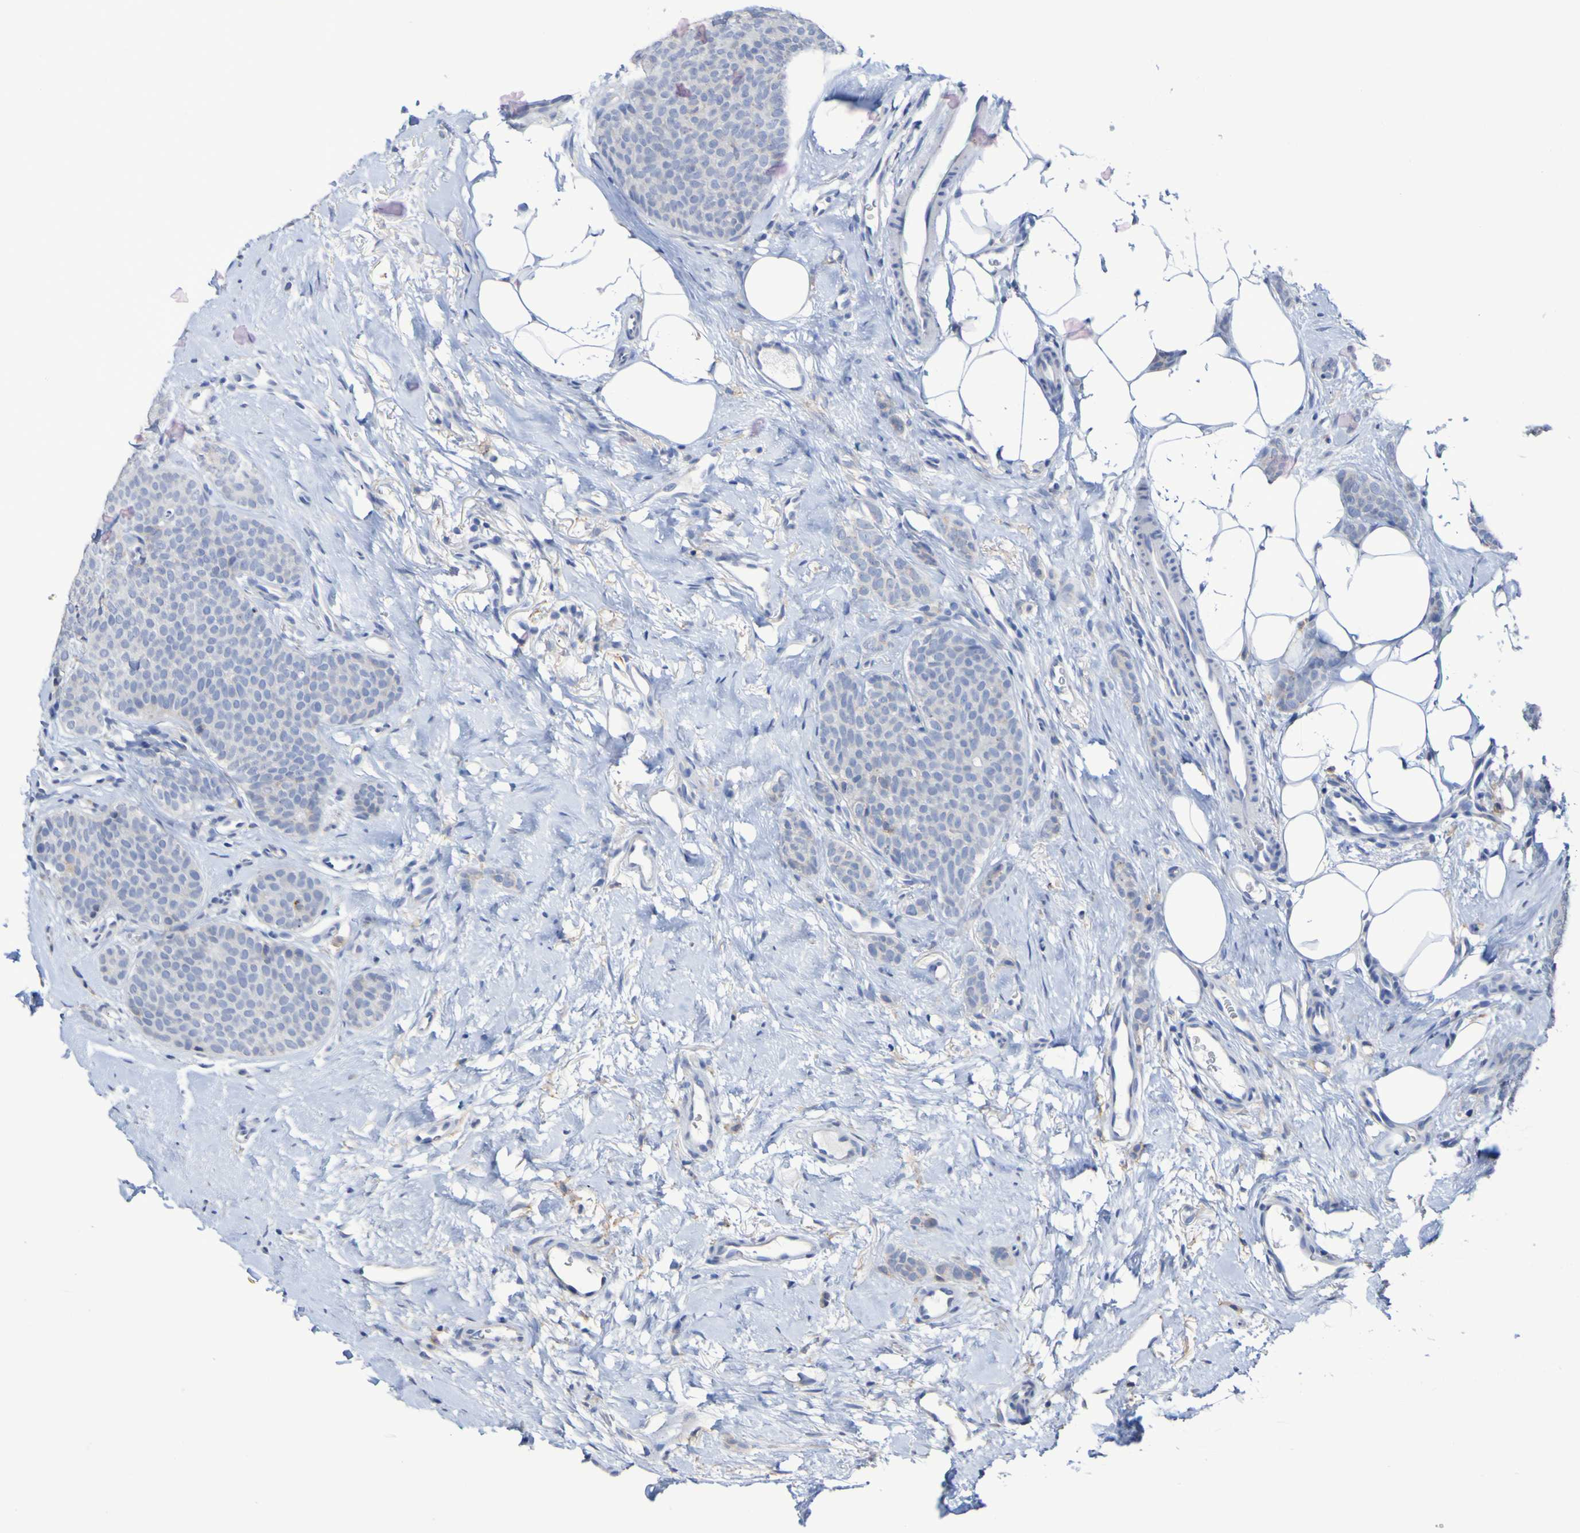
{"staining": {"intensity": "negative", "quantity": "none", "location": "none"}, "tissue": "breast cancer", "cell_type": "Tumor cells", "image_type": "cancer", "snomed": [{"axis": "morphology", "description": "Lobular carcinoma"}, {"axis": "topography", "description": "Skin"}, {"axis": "topography", "description": "Breast"}], "caption": "Protein analysis of breast cancer (lobular carcinoma) exhibits no significant positivity in tumor cells.", "gene": "SLC3A2", "patient": {"sex": "female", "age": 46}}